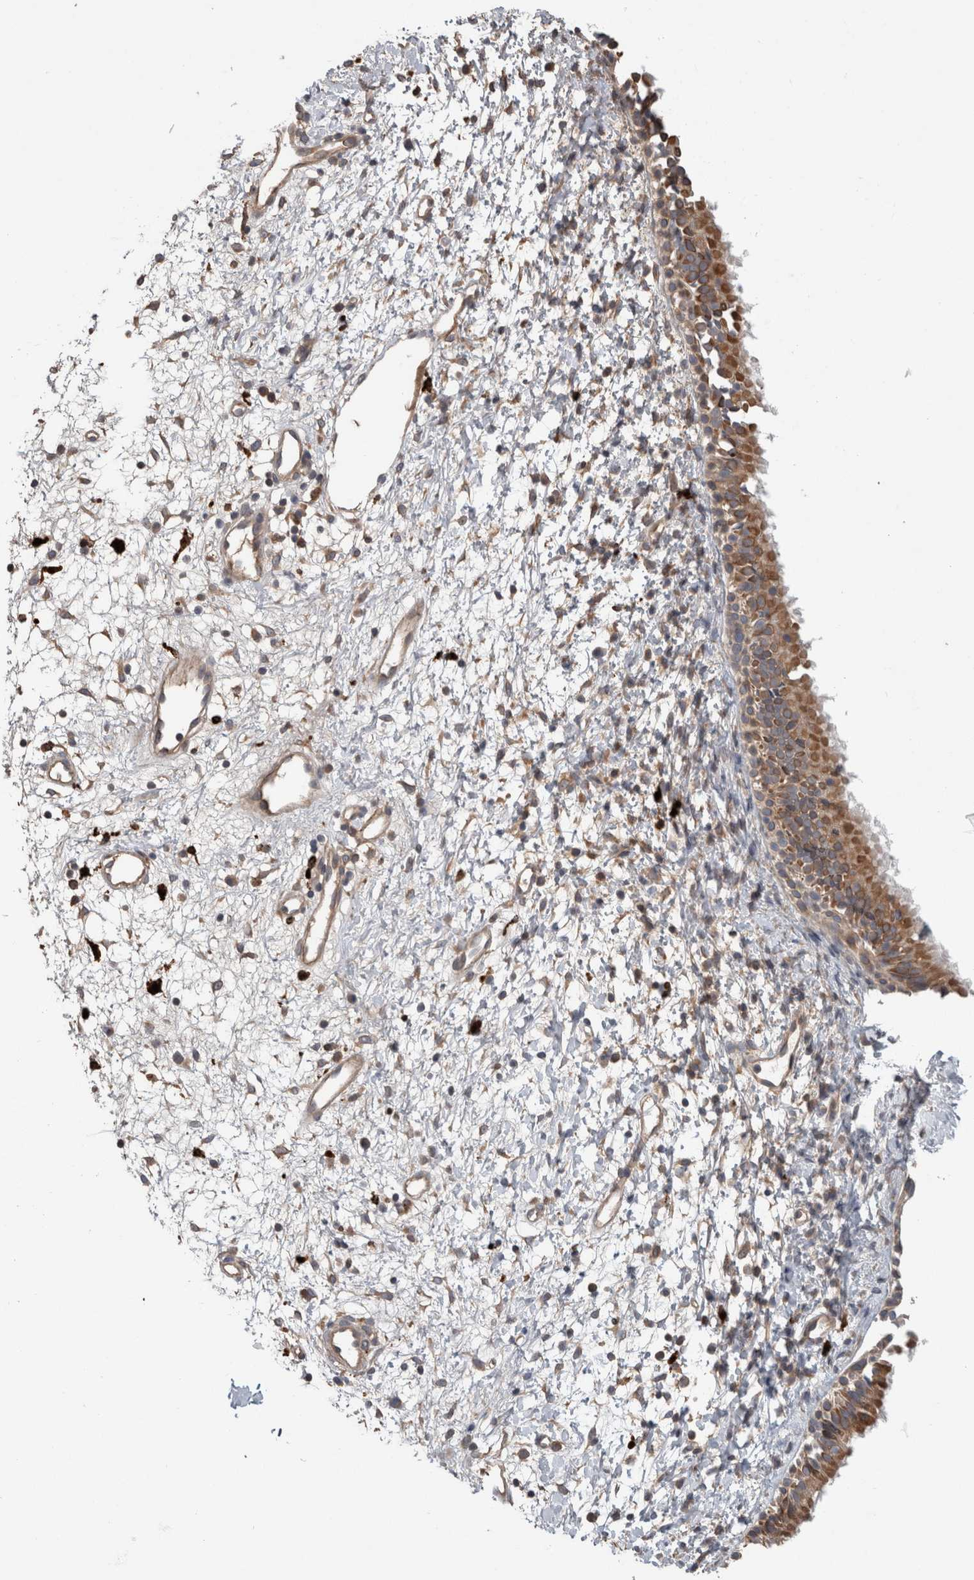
{"staining": {"intensity": "moderate", "quantity": ">75%", "location": "cytoplasmic/membranous"}, "tissue": "nasopharynx", "cell_type": "Respiratory epithelial cells", "image_type": "normal", "snomed": [{"axis": "morphology", "description": "Normal tissue, NOS"}, {"axis": "topography", "description": "Nasopharynx"}], "caption": "Nasopharynx stained with IHC exhibits moderate cytoplasmic/membranous positivity in about >75% of respiratory epithelial cells. (brown staining indicates protein expression, while blue staining denotes nuclei).", "gene": "TARBP1", "patient": {"sex": "male", "age": 22}}